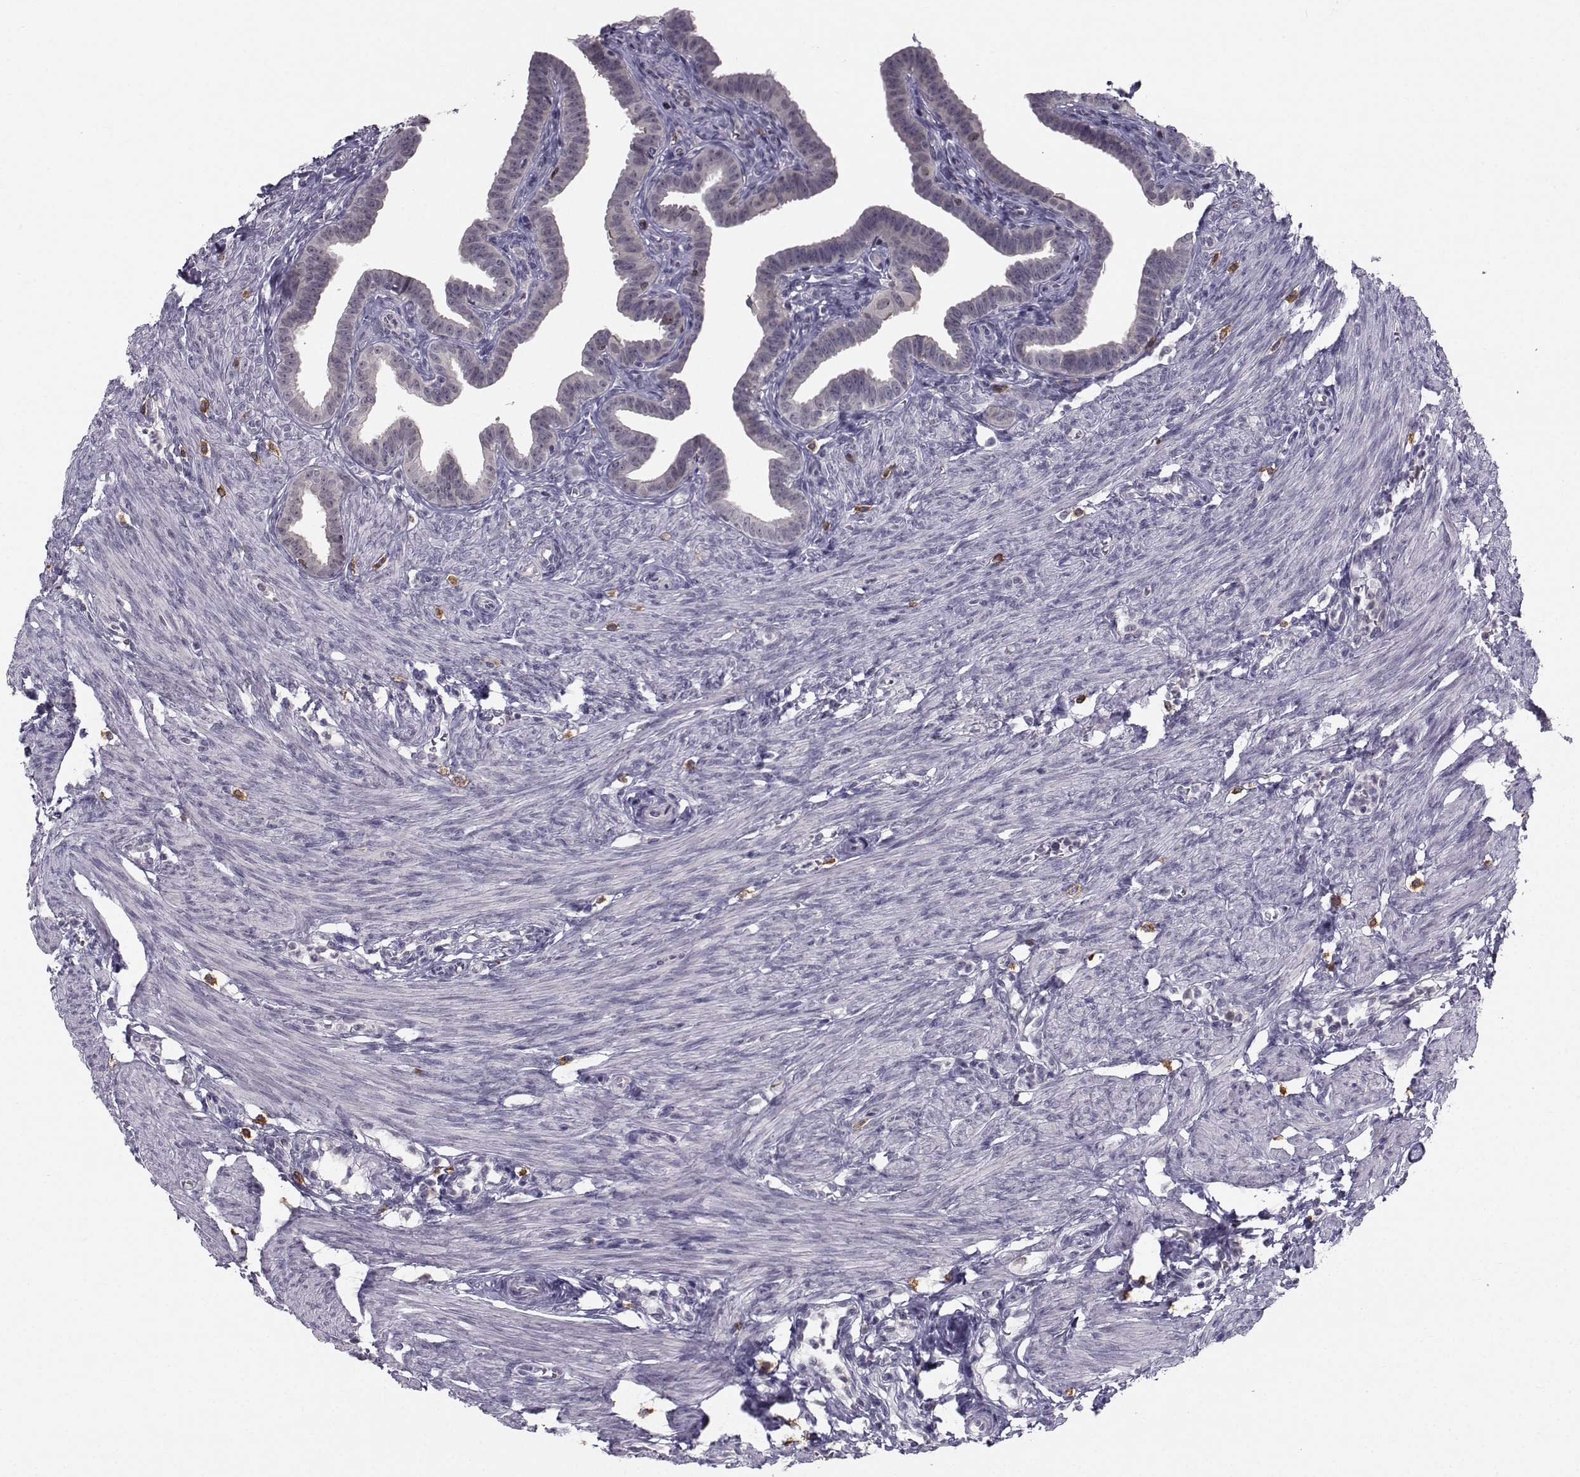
{"staining": {"intensity": "weak", "quantity": "25%-75%", "location": "cytoplasmic/membranous"}, "tissue": "fallopian tube", "cell_type": "Glandular cells", "image_type": "normal", "snomed": [{"axis": "morphology", "description": "Normal tissue, NOS"}, {"axis": "topography", "description": "Fallopian tube"}, {"axis": "topography", "description": "Ovary"}], "caption": "Brown immunohistochemical staining in unremarkable fallopian tube displays weak cytoplasmic/membranous expression in about 25%-75% of glandular cells.", "gene": "LRP8", "patient": {"sex": "female", "age": 33}}